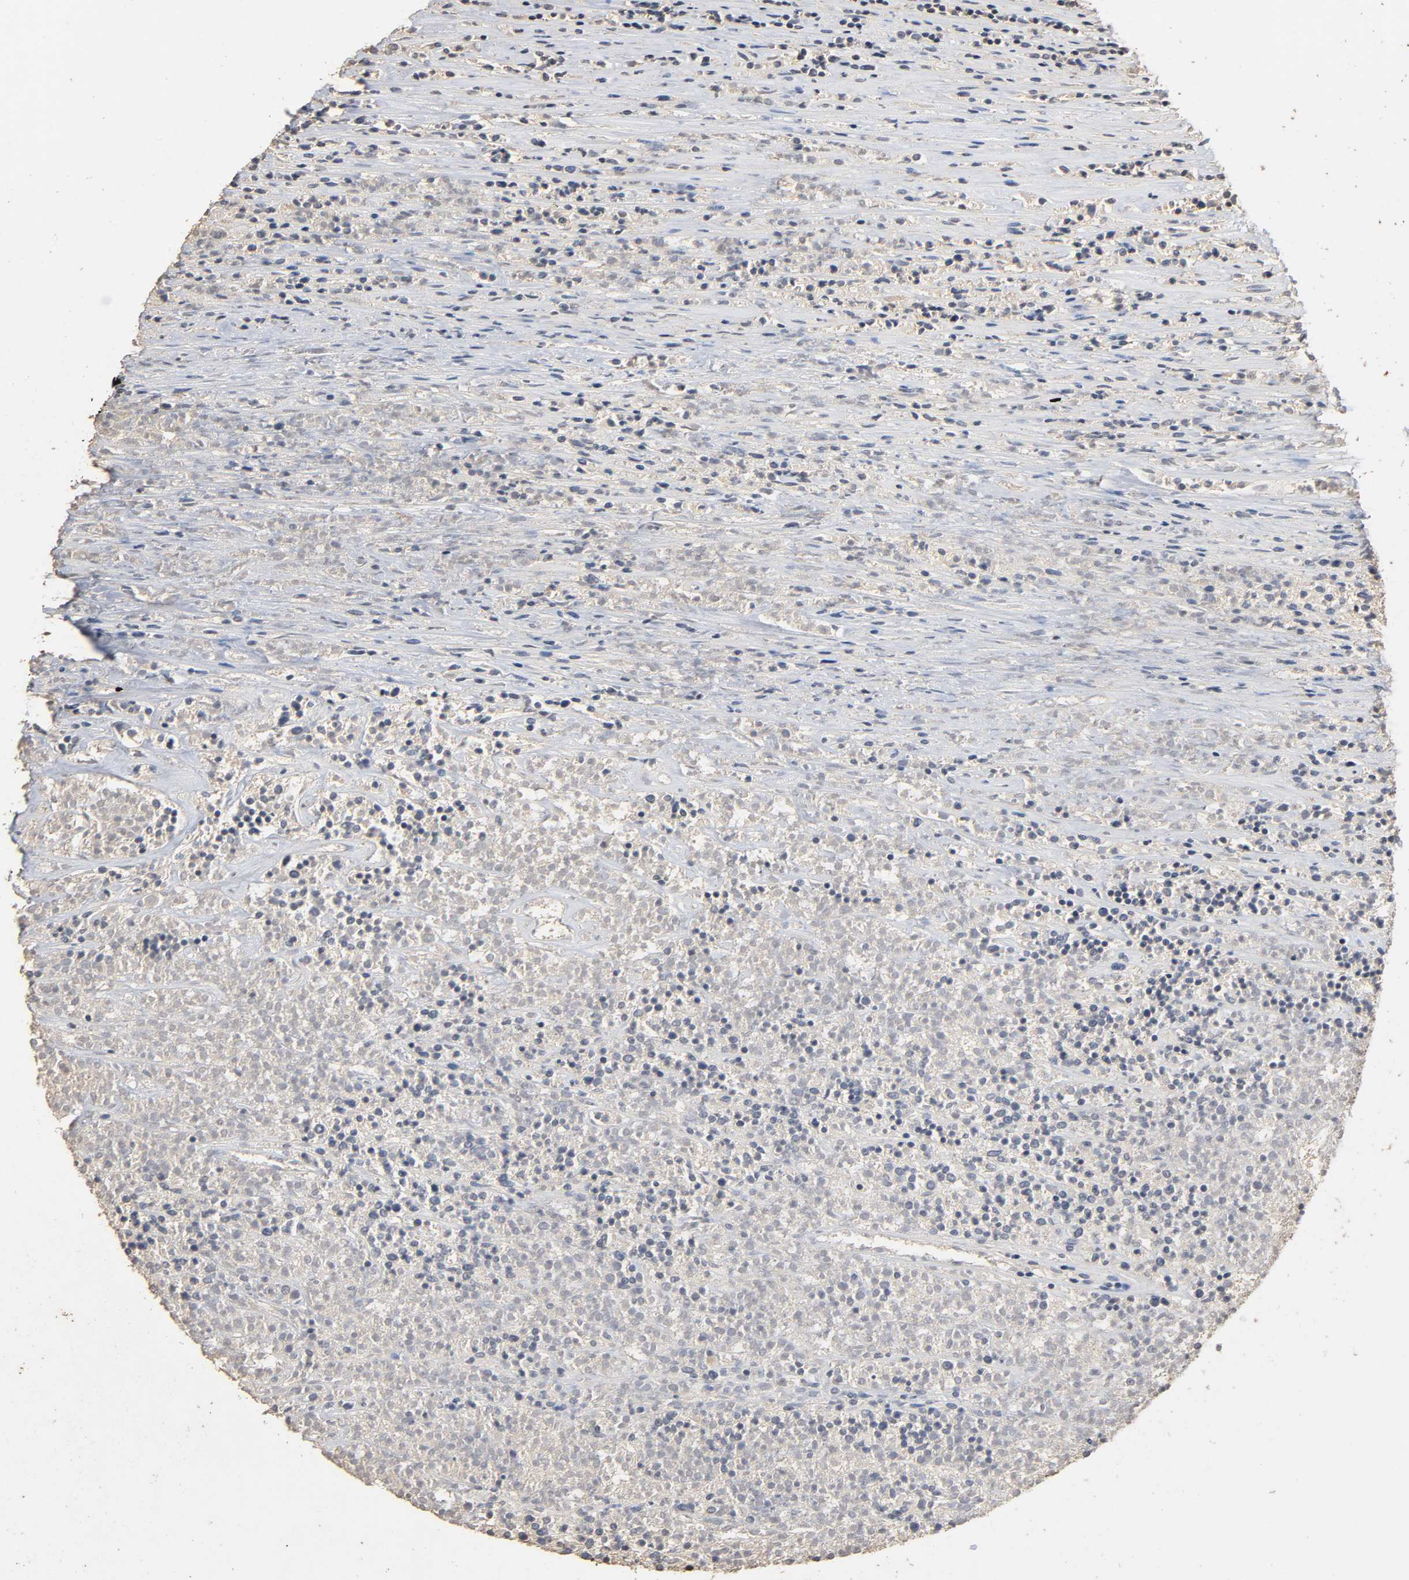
{"staining": {"intensity": "negative", "quantity": "none", "location": "none"}, "tissue": "lymphoma", "cell_type": "Tumor cells", "image_type": "cancer", "snomed": [{"axis": "morphology", "description": "Malignant lymphoma, non-Hodgkin's type, High grade"}, {"axis": "topography", "description": "Lymph node"}], "caption": "The histopathology image displays no staining of tumor cells in malignant lymphoma, non-Hodgkin's type (high-grade).", "gene": "ARHGEF7", "patient": {"sex": "female", "age": 73}}